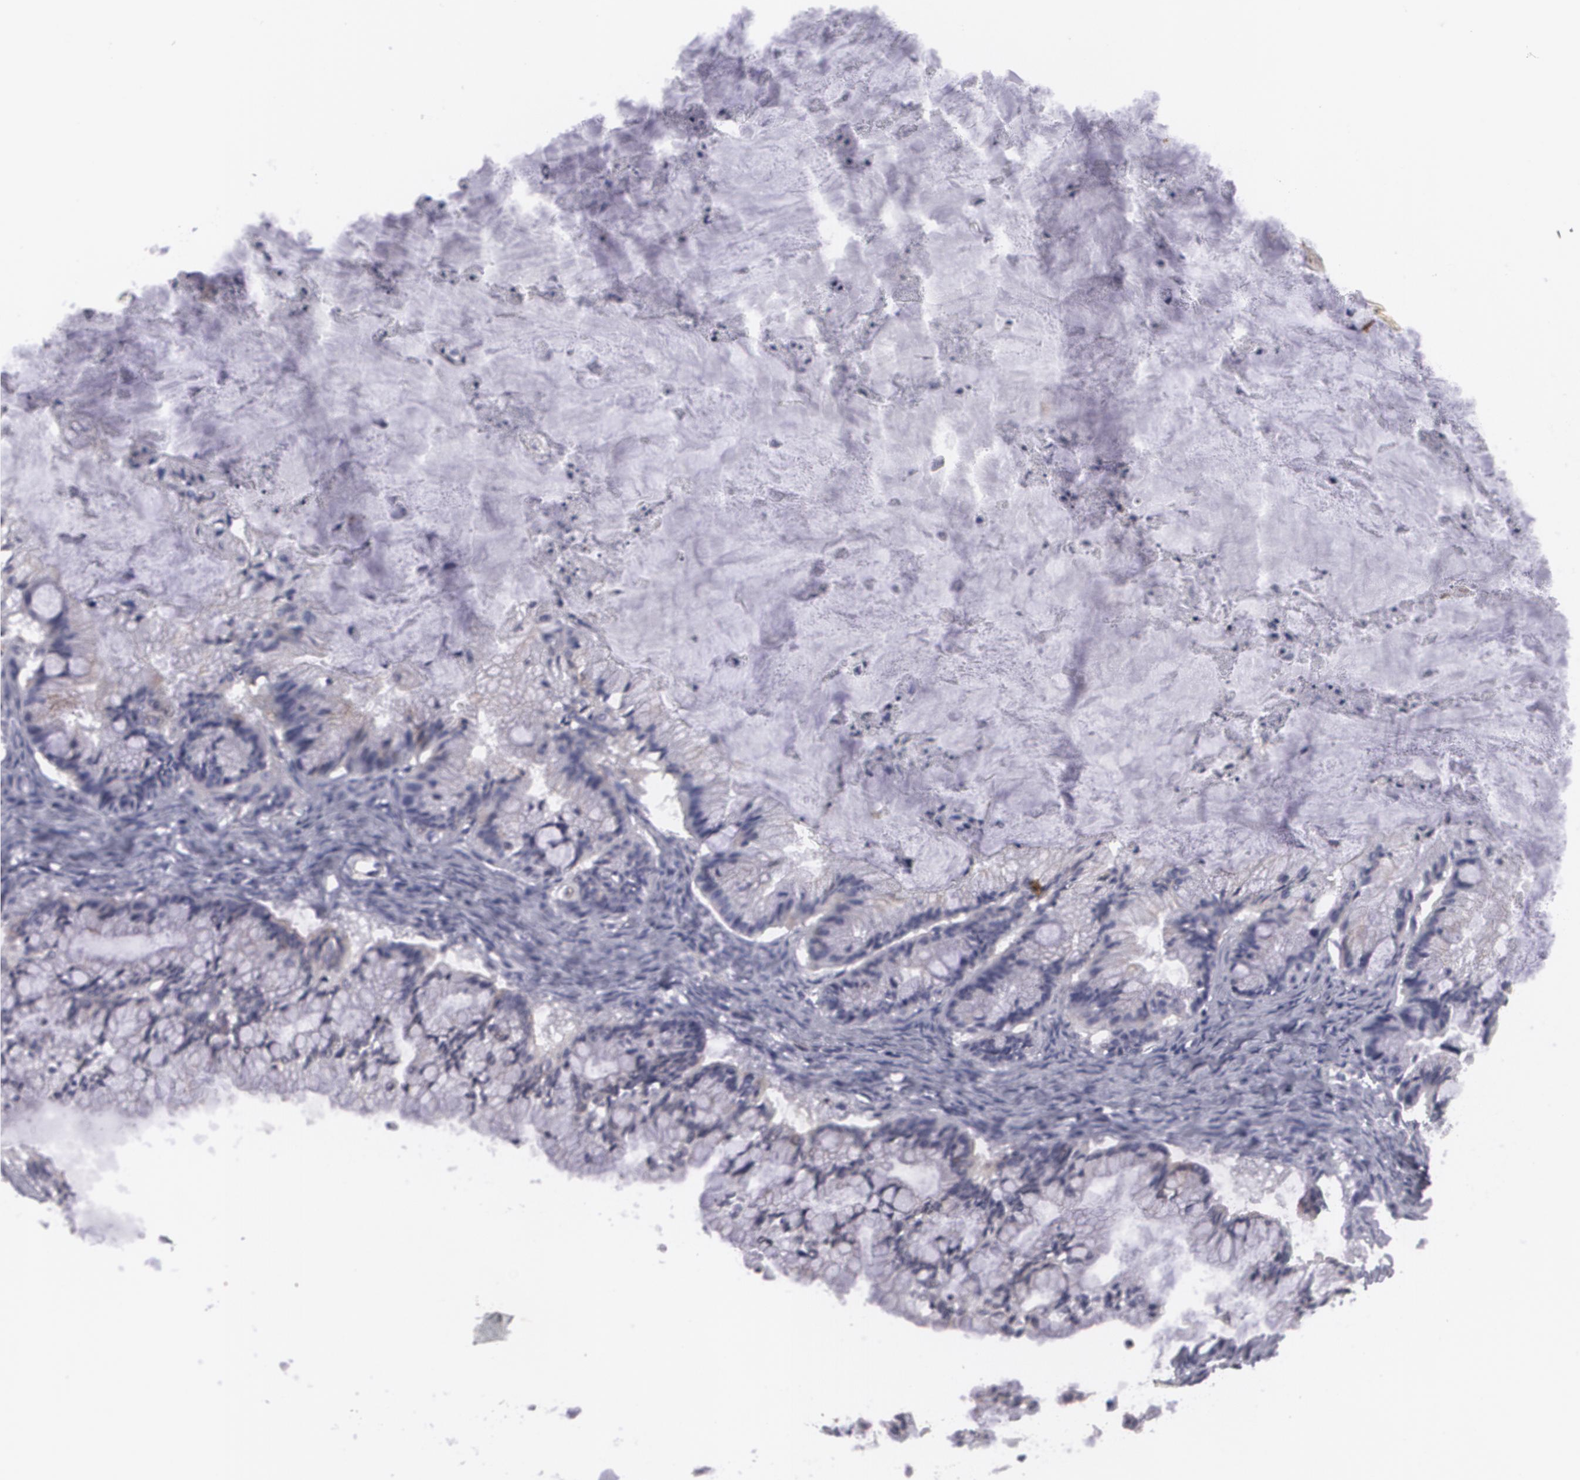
{"staining": {"intensity": "weak", "quantity": "25%-75%", "location": "cytoplasmic/membranous"}, "tissue": "ovarian cancer", "cell_type": "Tumor cells", "image_type": "cancer", "snomed": [{"axis": "morphology", "description": "Cystadenocarcinoma, mucinous, NOS"}, {"axis": "topography", "description": "Ovary"}], "caption": "Brown immunohistochemical staining in human ovarian cancer demonstrates weak cytoplasmic/membranous positivity in about 25%-75% of tumor cells.", "gene": "KCNA4", "patient": {"sex": "female", "age": 57}}